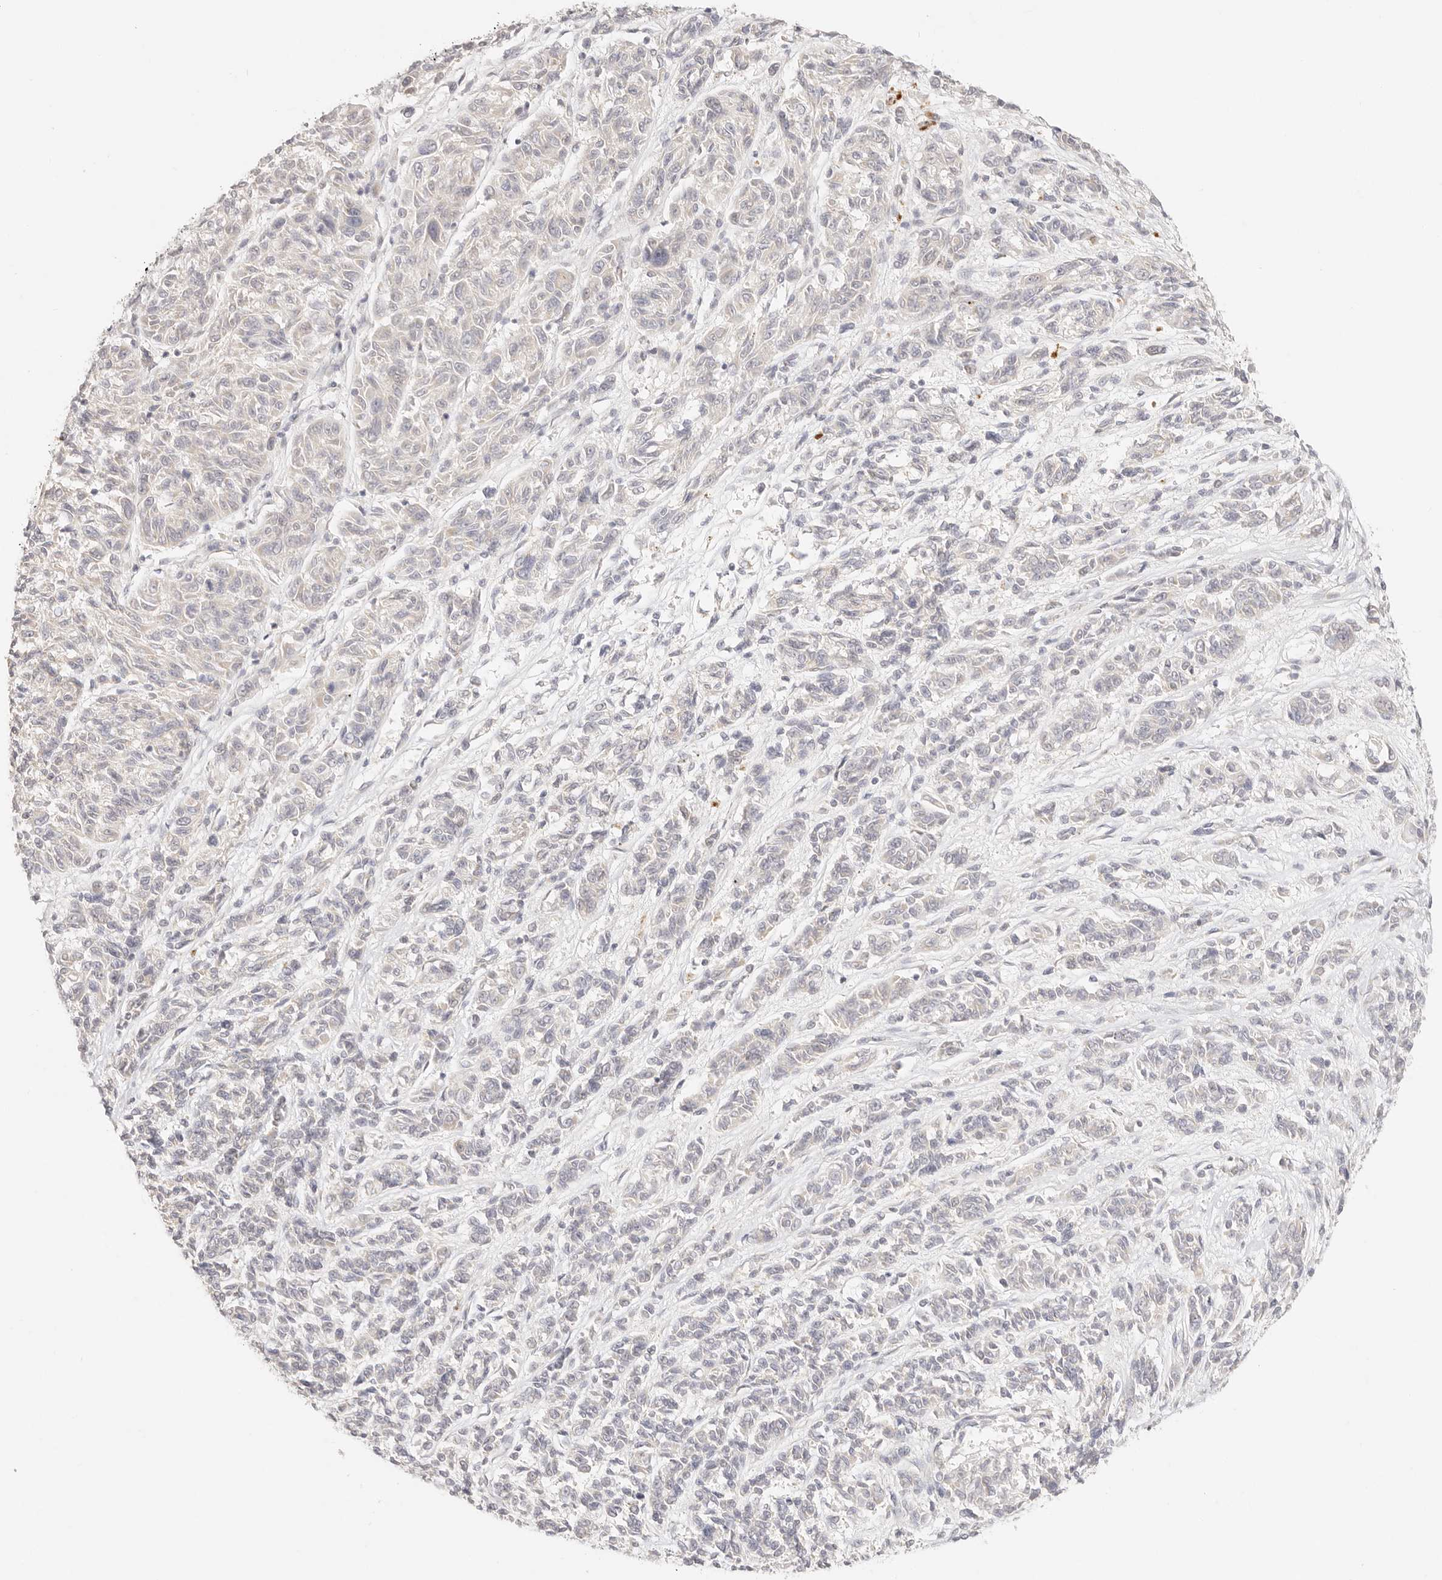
{"staining": {"intensity": "negative", "quantity": "none", "location": "none"}, "tissue": "melanoma", "cell_type": "Tumor cells", "image_type": "cancer", "snomed": [{"axis": "morphology", "description": "Malignant melanoma, NOS"}, {"axis": "topography", "description": "Skin"}], "caption": "IHC of melanoma reveals no expression in tumor cells.", "gene": "GPR156", "patient": {"sex": "male", "age": 53}}